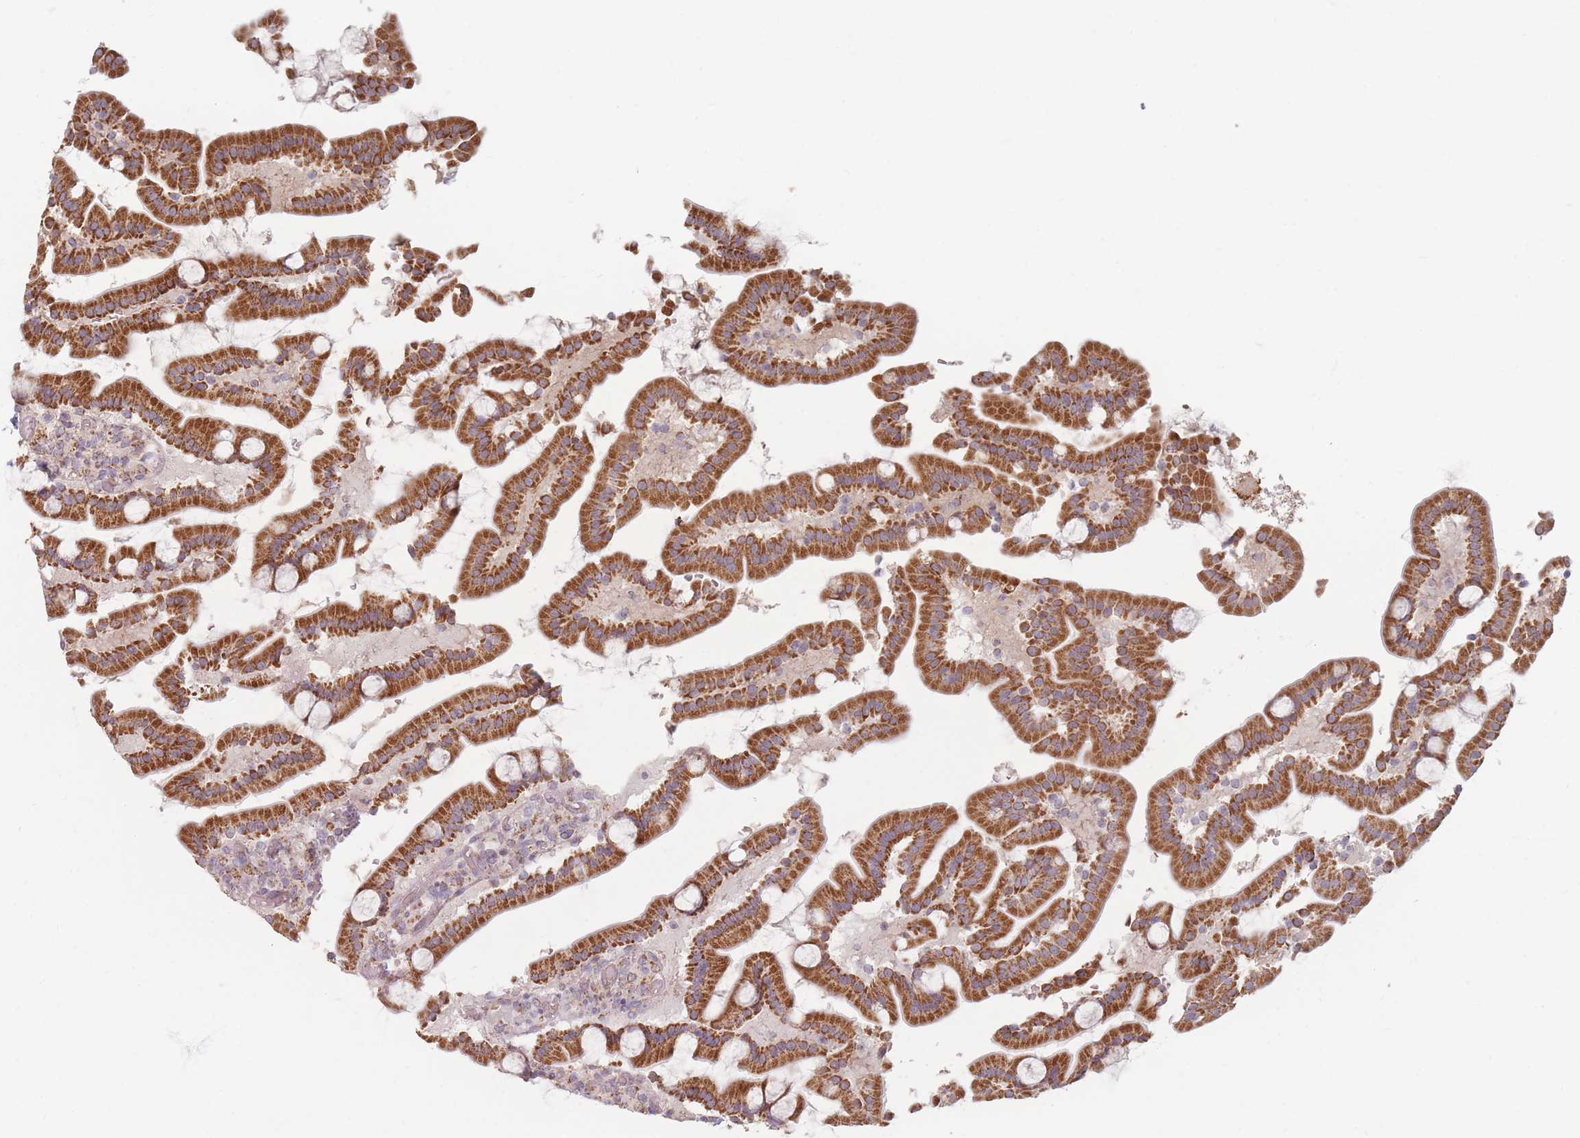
{"staining": {"intensity": "strong", "quantity": ">75%", "location": "cytoplasmic/membranous"}, "tissue": "duodenum", "cell_type": "Glandular cells", "image_type": "normal", "snomed": [{"axis": "morphology", "description": "Normal tissue, NOS"}, {"axis": "topography", "description": "Duodenum"}], "caption": "Duodenum stained with IHC demonstrates strong cytoplasmic/membranous positivity in about >75% of glandular cells.", "gene": "ESRP2", "patient": {"sex": "male", "age": 55}}